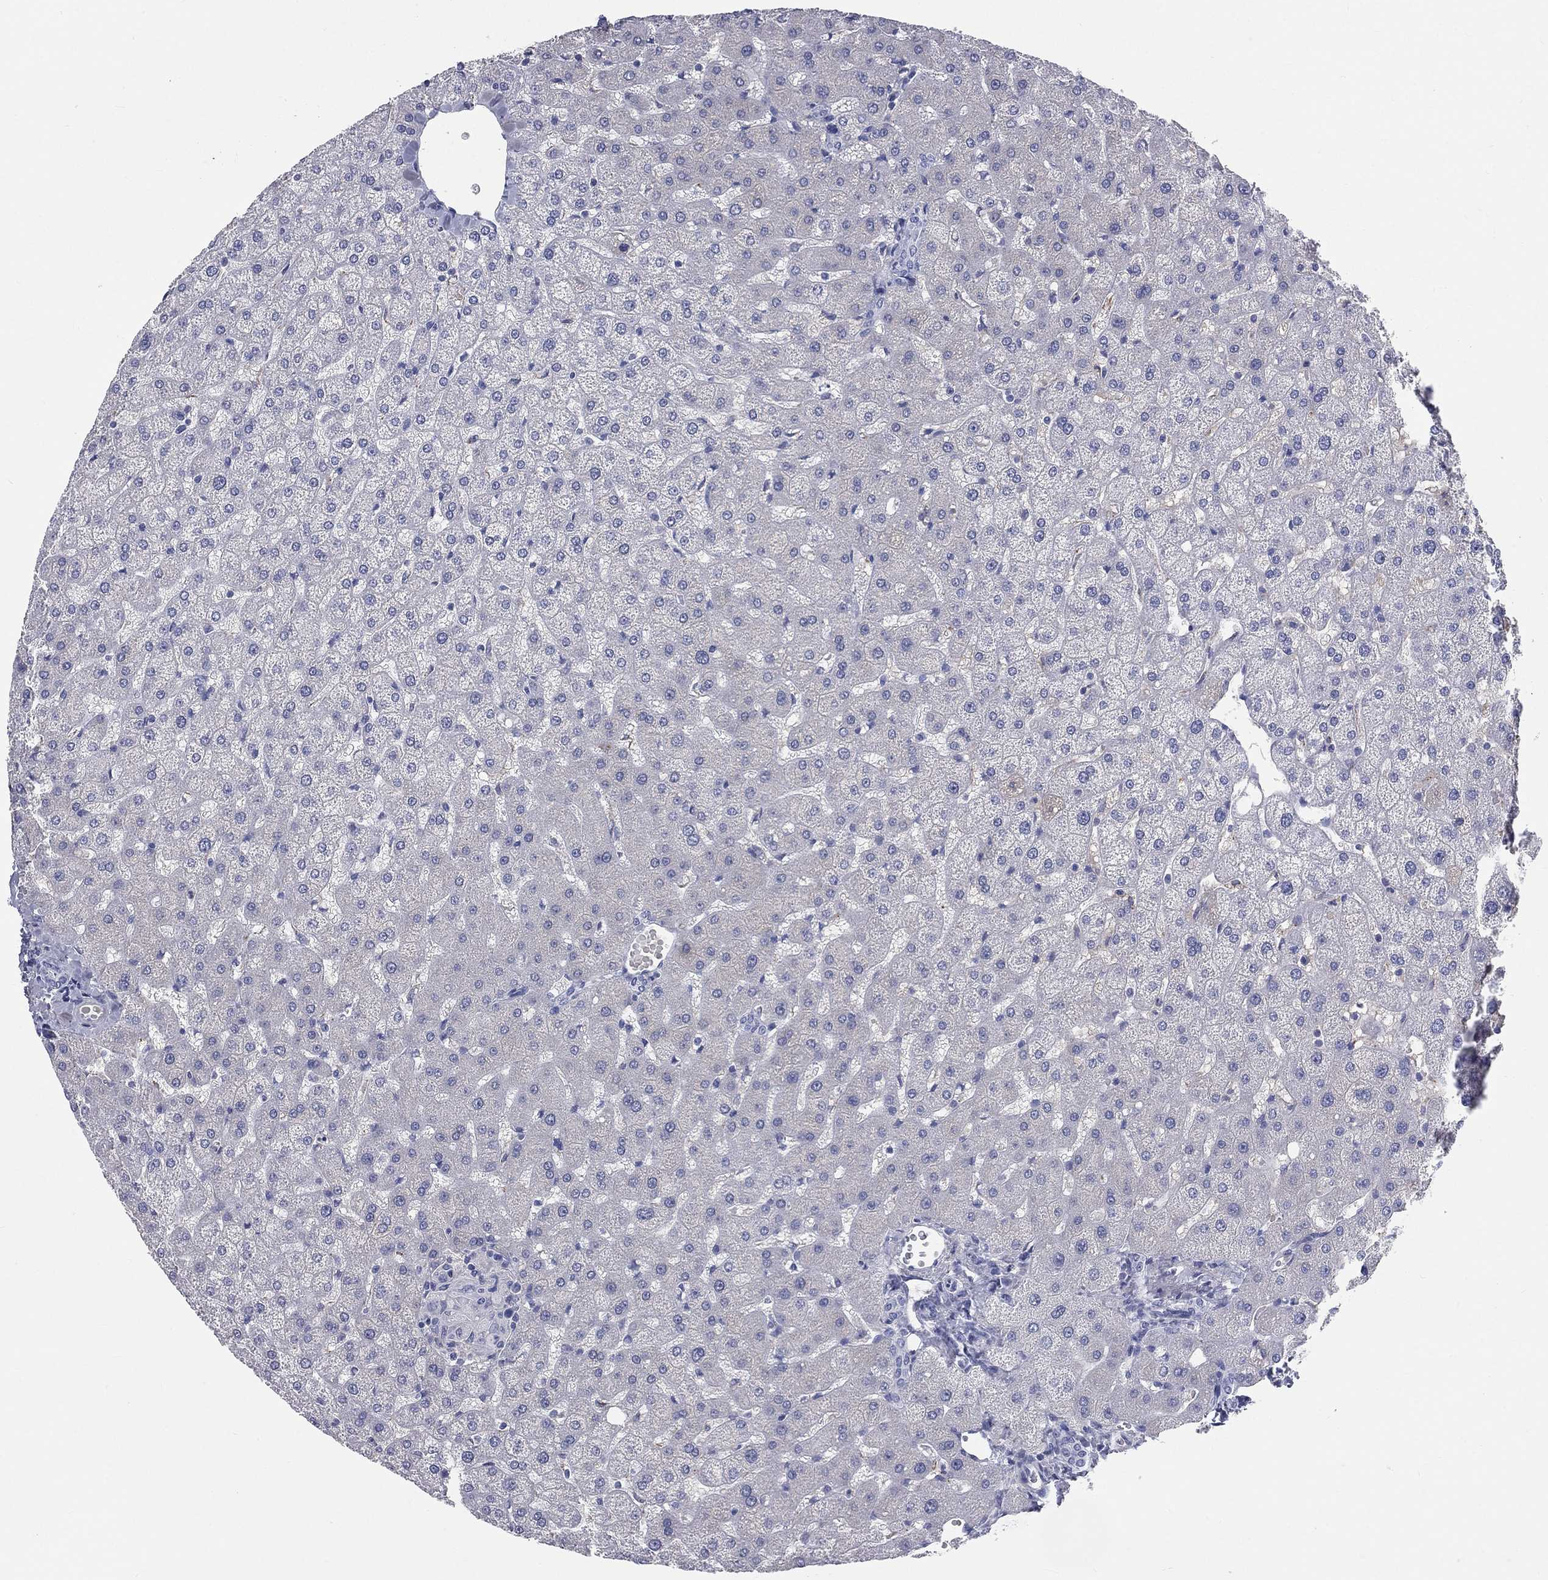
{"staining": {"intensity": "negative", "quantity": "none", "location": "none"}, "tissue": "liver", "cell_type": "Cholangiocytes", "image_type": "normal", "snomed": [{"axis": "morphology", "description": "Normal tissue, NOS"}, {"axis": "topography", "description": "Liver"}], "caption": "High magnification brightfield microscopy of unremarkable liver stained with DAB (3,3'-diaminobenzidine) (brown) and counterstained with hematoxylin (blue): cholangiocytes show no significant staining. (DAB immunohistochemistry visualized using brightfield microscopy, high magnification).", "gene": "HP", "patient": {"sex": "female", "age": 50}}